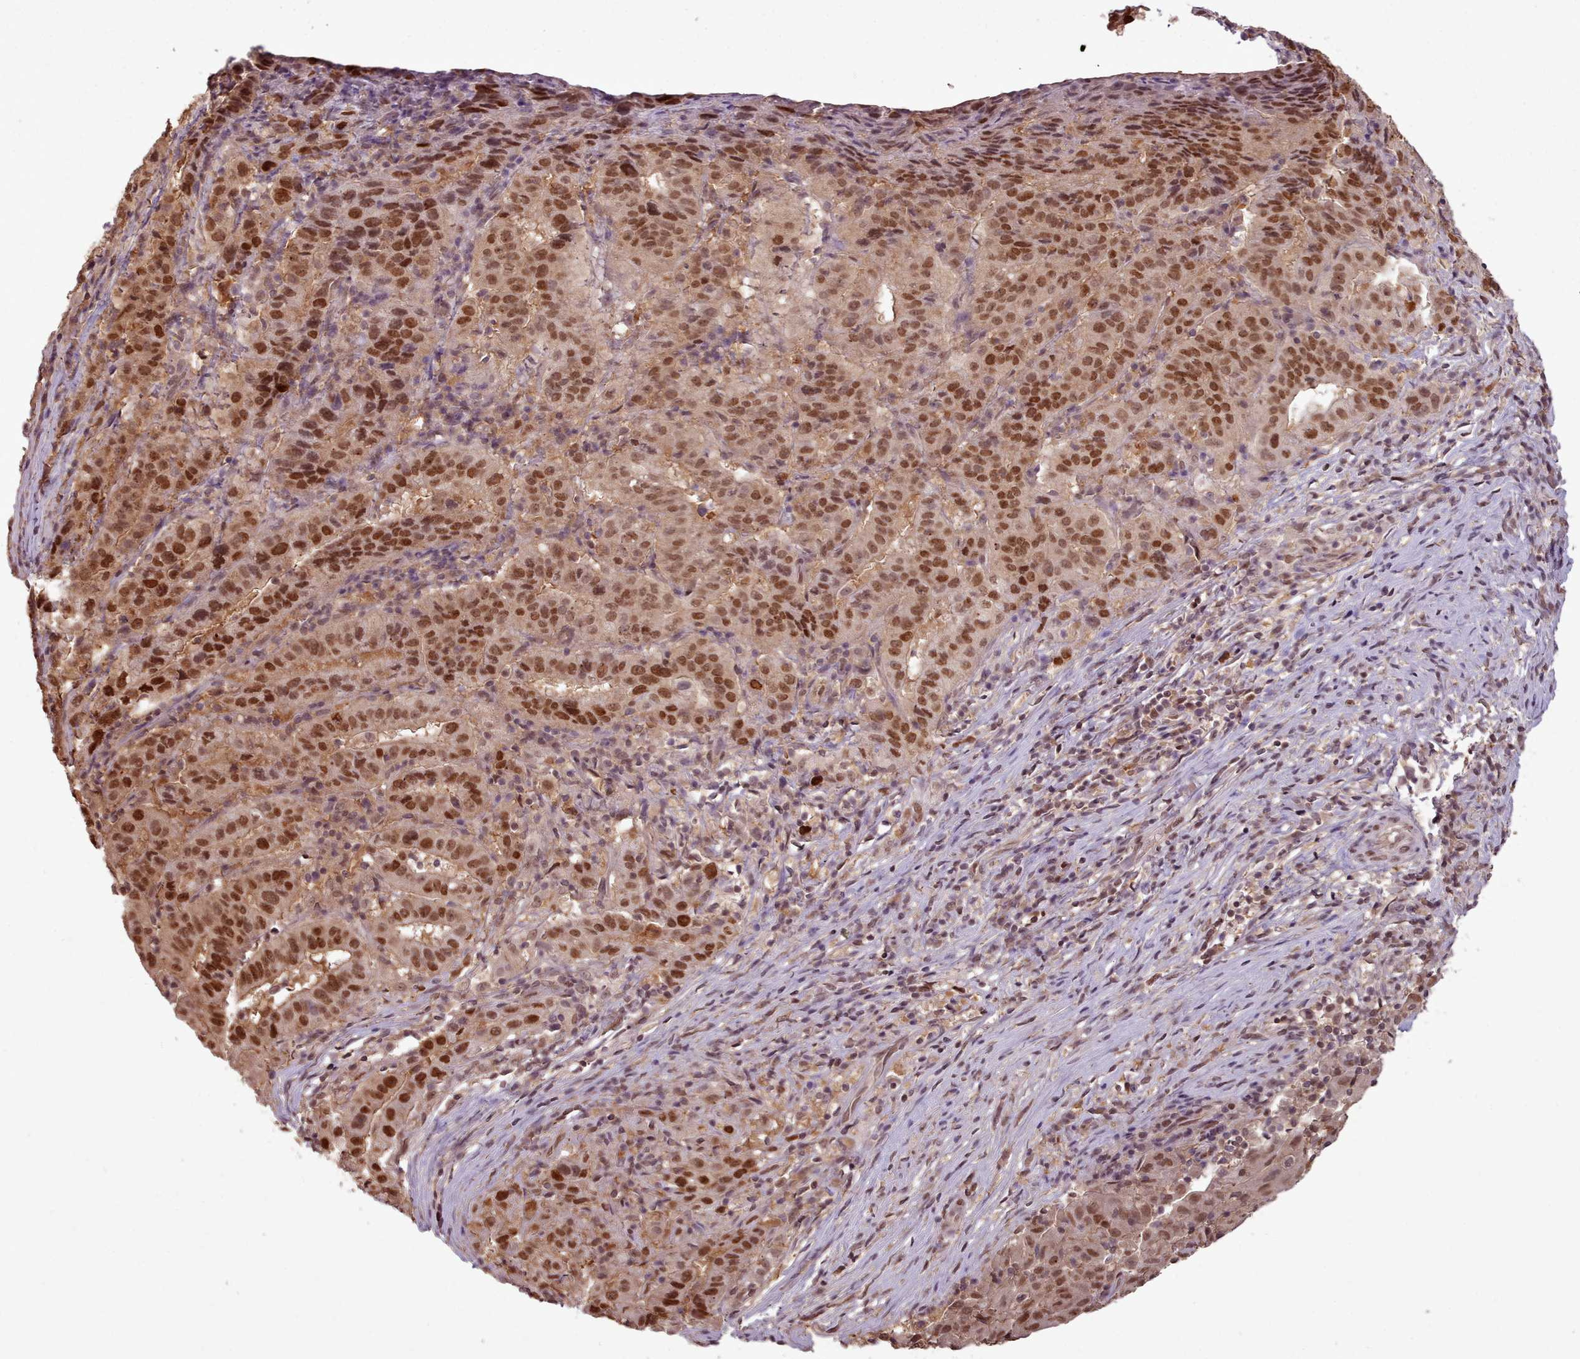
{"staining": {"intensity": "strong", "quantity": ">75%", "location": "nuclear"}, "tissue": "pancreatic cancer", "cell_type": "Tumor cells", "image_type": "cancer", "snomed": [{"axis": "morphology", "description": "Adenocarcinoma, NOS"}, {"axis": "topography", "description": "Pancreas"}], "caption": "A brown stain shows strong nuclear expression of a protein in human pancreatic cancer tumor cells. (DAB (3,3'-diaminobenzidine) IHC, brown staining for protein, blue staining for nuclei).", "gene": "RPS27A", "patient": {"sex": "male", "age": 63}}